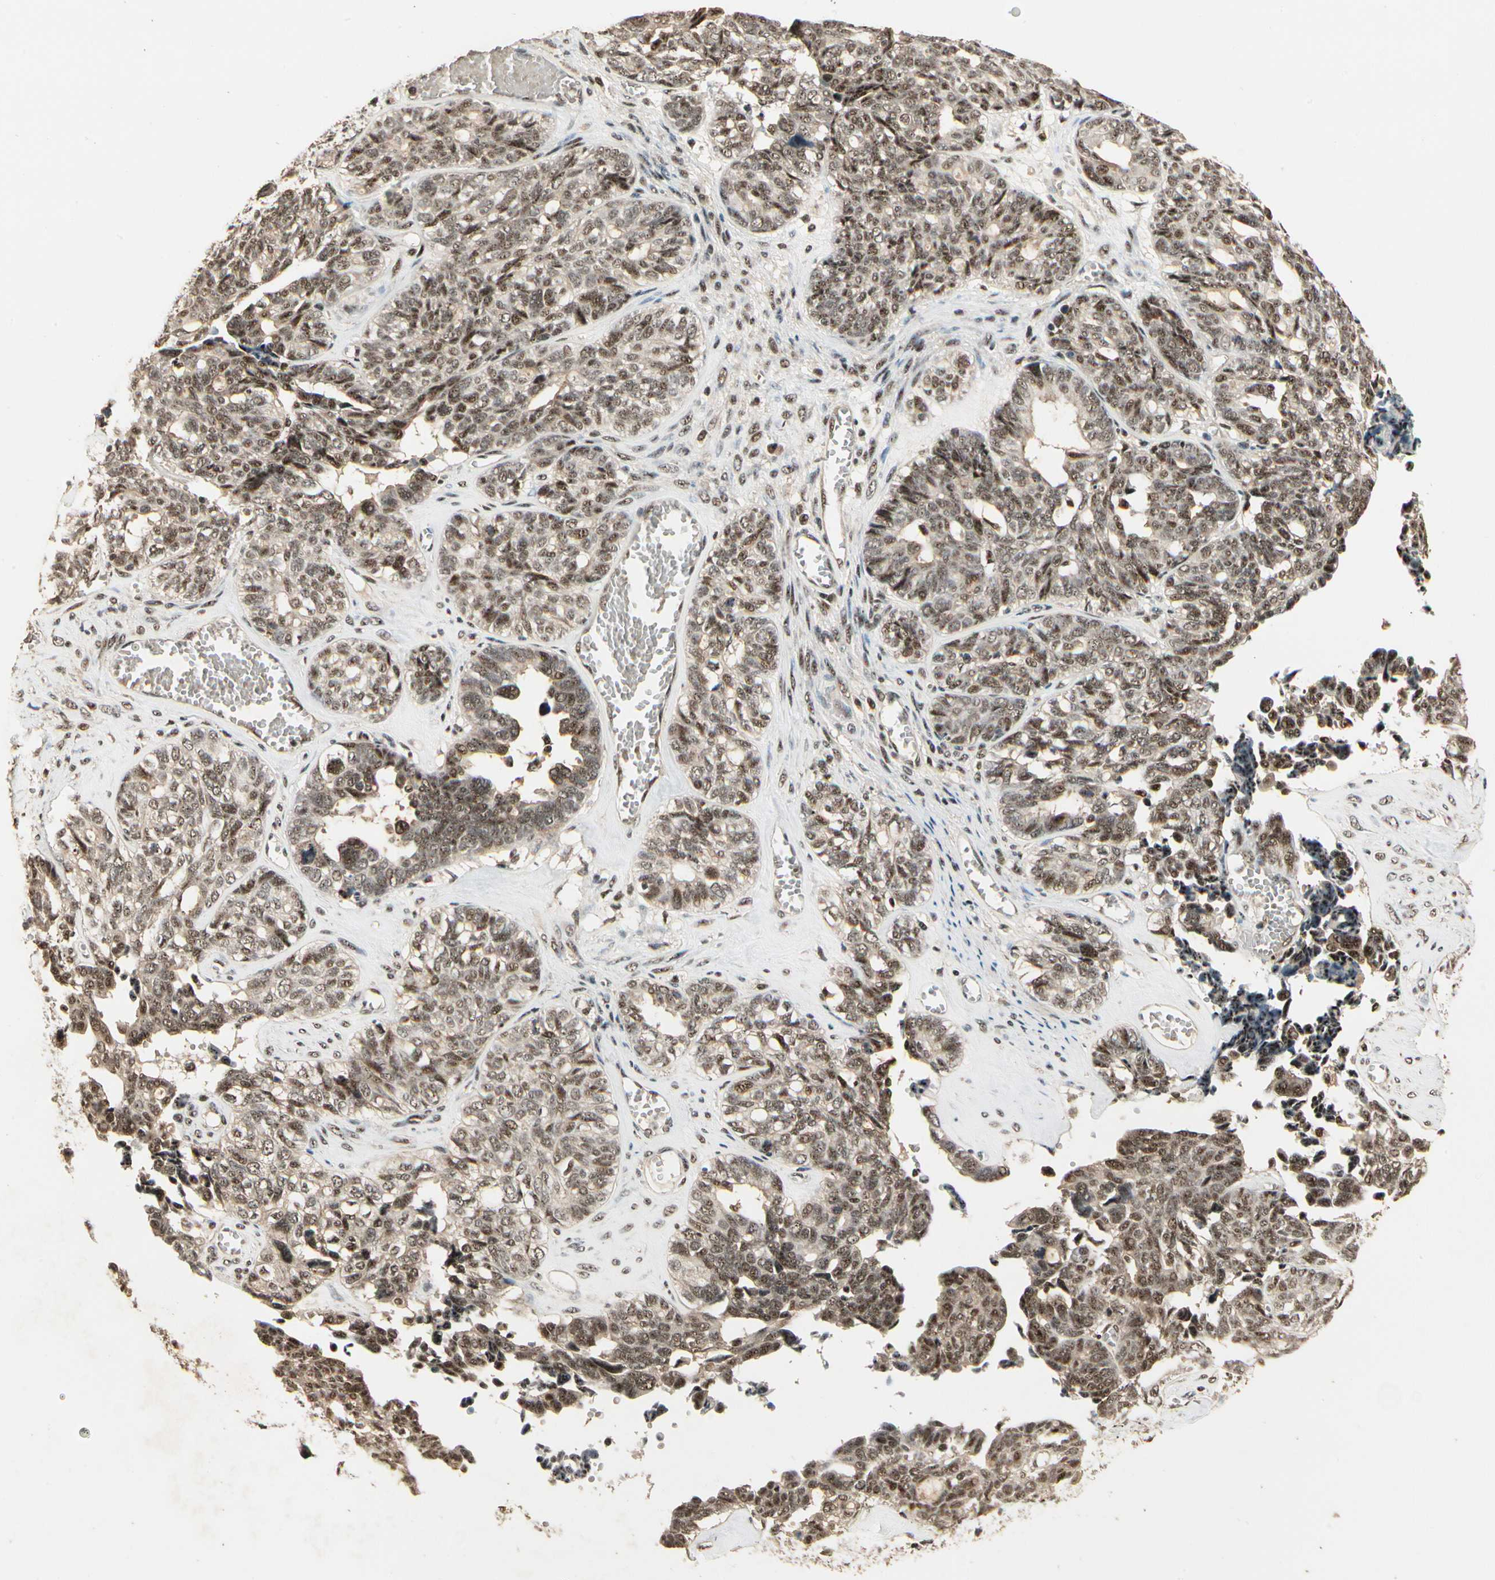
{"staining": {"intensity": "moderate", "quantity": ">75%", "location": "nuclear"}, "tissue": "ovarian cancer", "cell_type": "Tumor cells", "image_type": "cancer", "snomed": [{"axis": "morphology", "description": "Cystadenocarcinoma, serous, NOS"}, {"axis": "topography", "description": "Ovary"}], "caption": "Ovarian cancer tissue demonstrates moderate nuclear expression in about >75% of tumor cells, visualized by immunohistochemistry. (DAB (3,3'-diaminobenzidine) IHC, brown staining for protein, blue staining for nuclei).", "gene": "RBM25", "patient": {"sex": "female", "age": 79}}